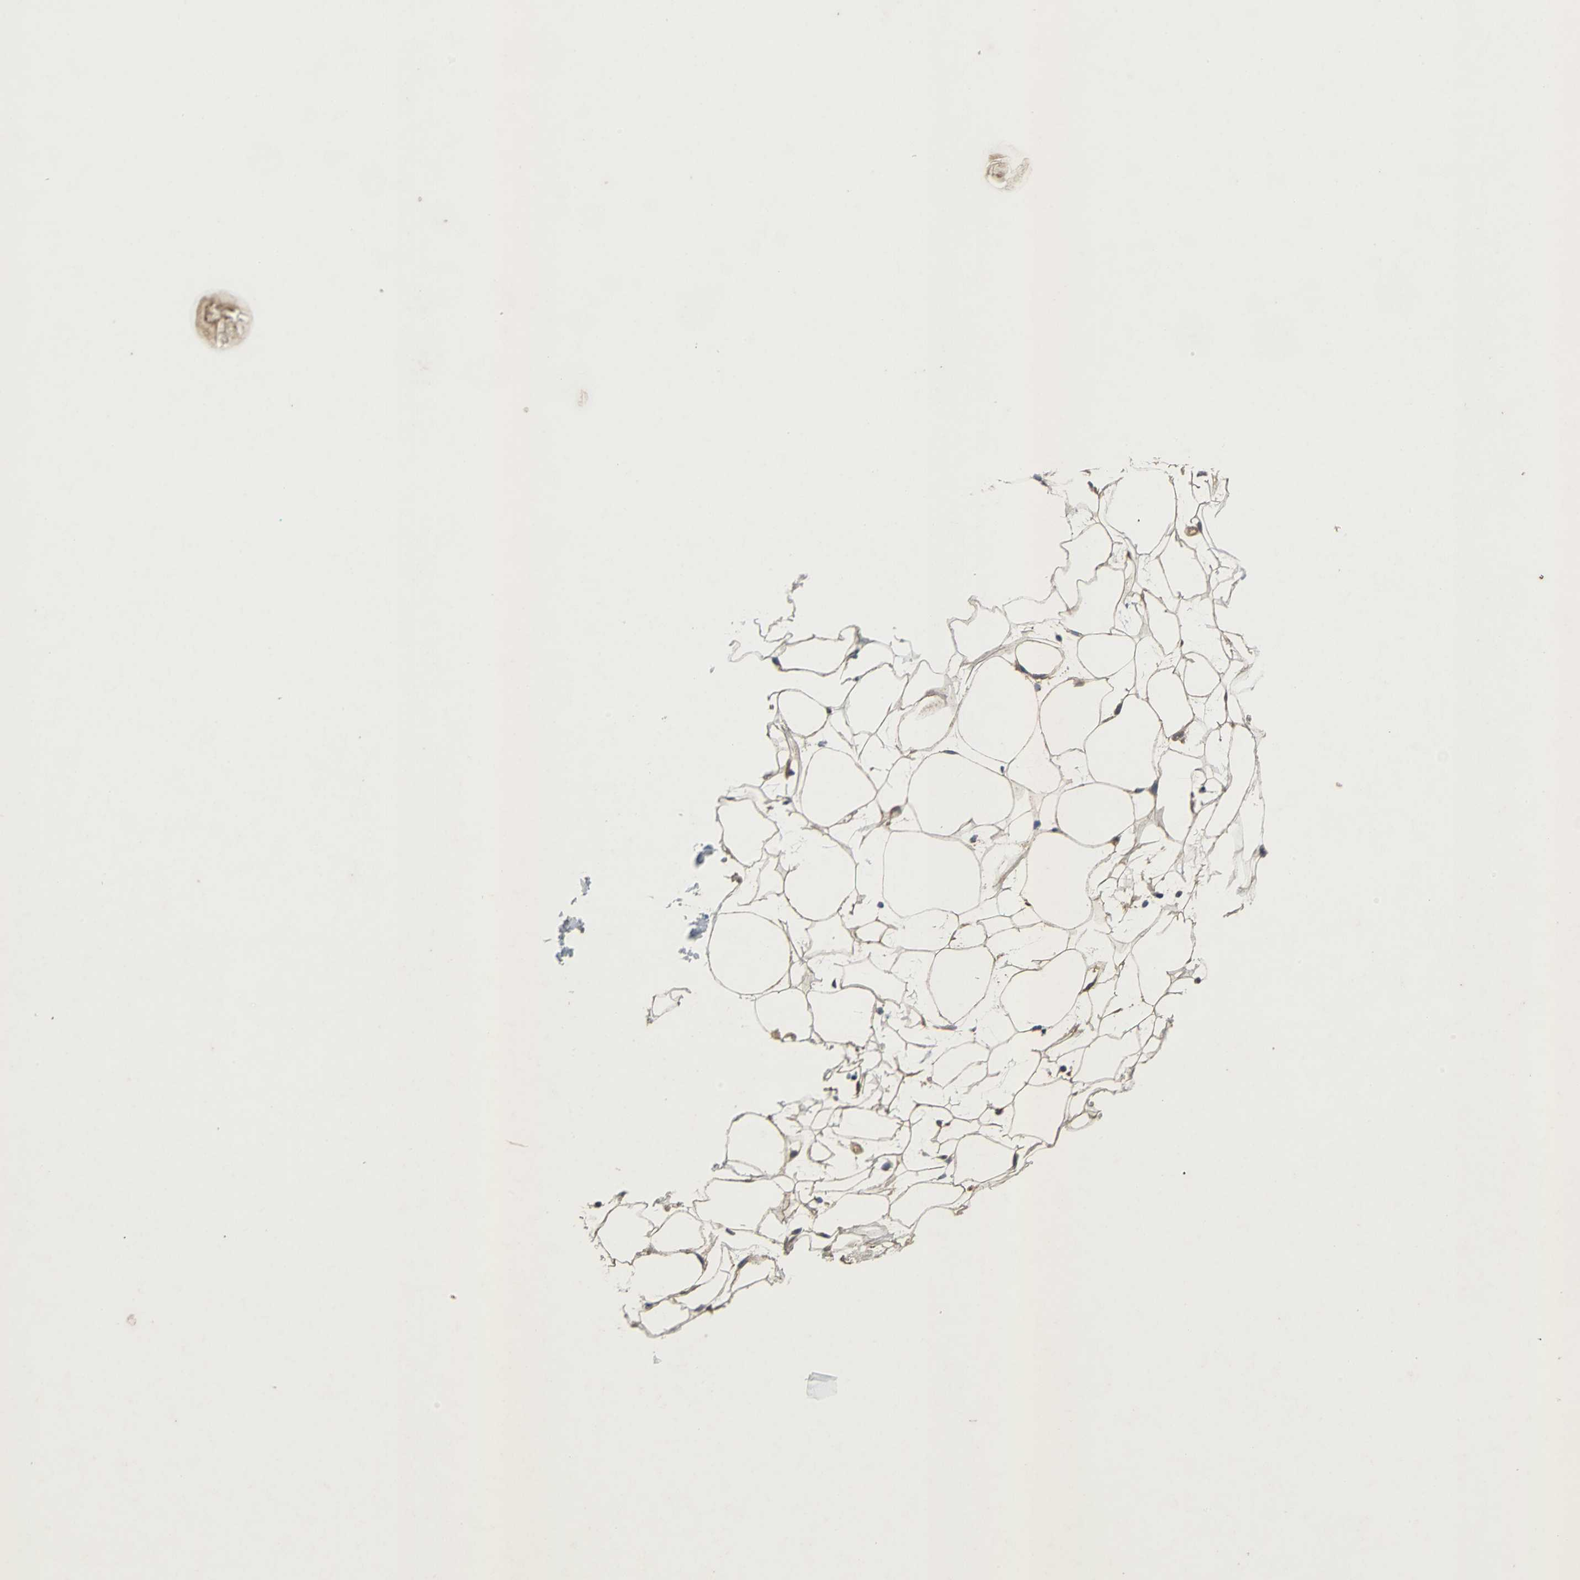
{"staining": {"intensity": "weak", "quantity": ">75%", "location": "cytoplasmic/membranous"}, "tissue": "adipose tissue", "cell_type": "Adipocytes", "image_type": "normal", "snomed": [{"axis": "morphology", "description": "Normal tissue, NOS"}, {"axis": "topography", "description": "Breast"}], "caption": "Unremarkable adipose tissue was stained to show a protein in brown. There is low levels of weak cytoplasmic/membranous positivity in about >75% of adipocytes. The protein of interest is stained brown, and the nuclei are stained in blue (DAB (3,3'-diaminobenzidine) IHC with brightfield microscopy, high magnification).", "gene": "SOS1", "patient": {"sex": "female", "age": 22}}